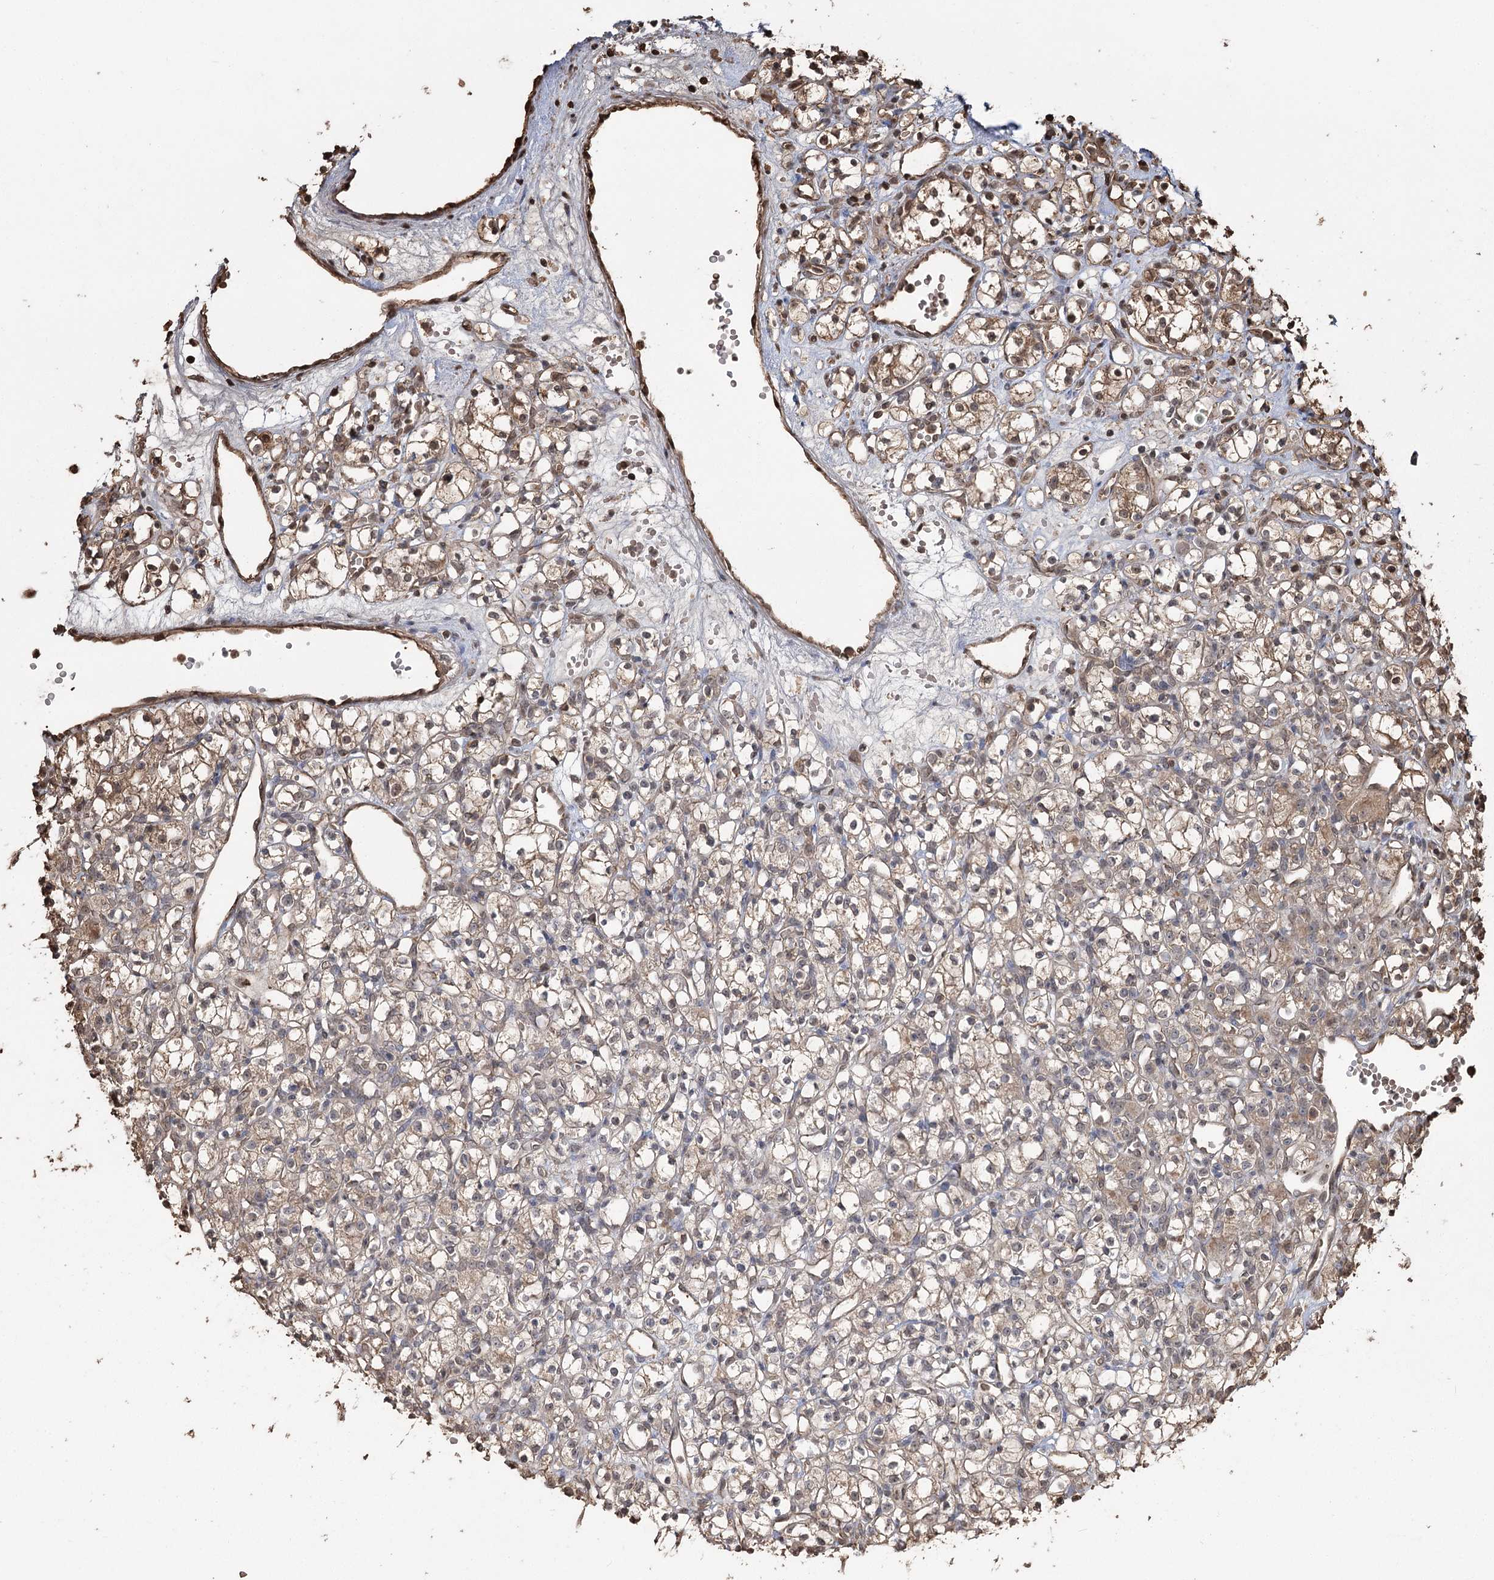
{"staining": {"intensity": "weak", "quantity": "25%-75%", "location": "cytoplasmic/membranous"}, "tissue": "renal cancer", "cell_type": "Tumor cells", "image_type": "cancer", "snomed": [{"axis": "morphology", "description": "Adenocarcinoma, NOS"}, {"axis": "topography", "description": "Kidney"}], "caption": "Human renal adenocarcinoma stained with a brown dye shows weak cytoplasmic/membranous positive positivity in approximately 25%-75% of tumor cells.", "gene": "PLCH1", "patient": {"sex": "female", "age": 59}}